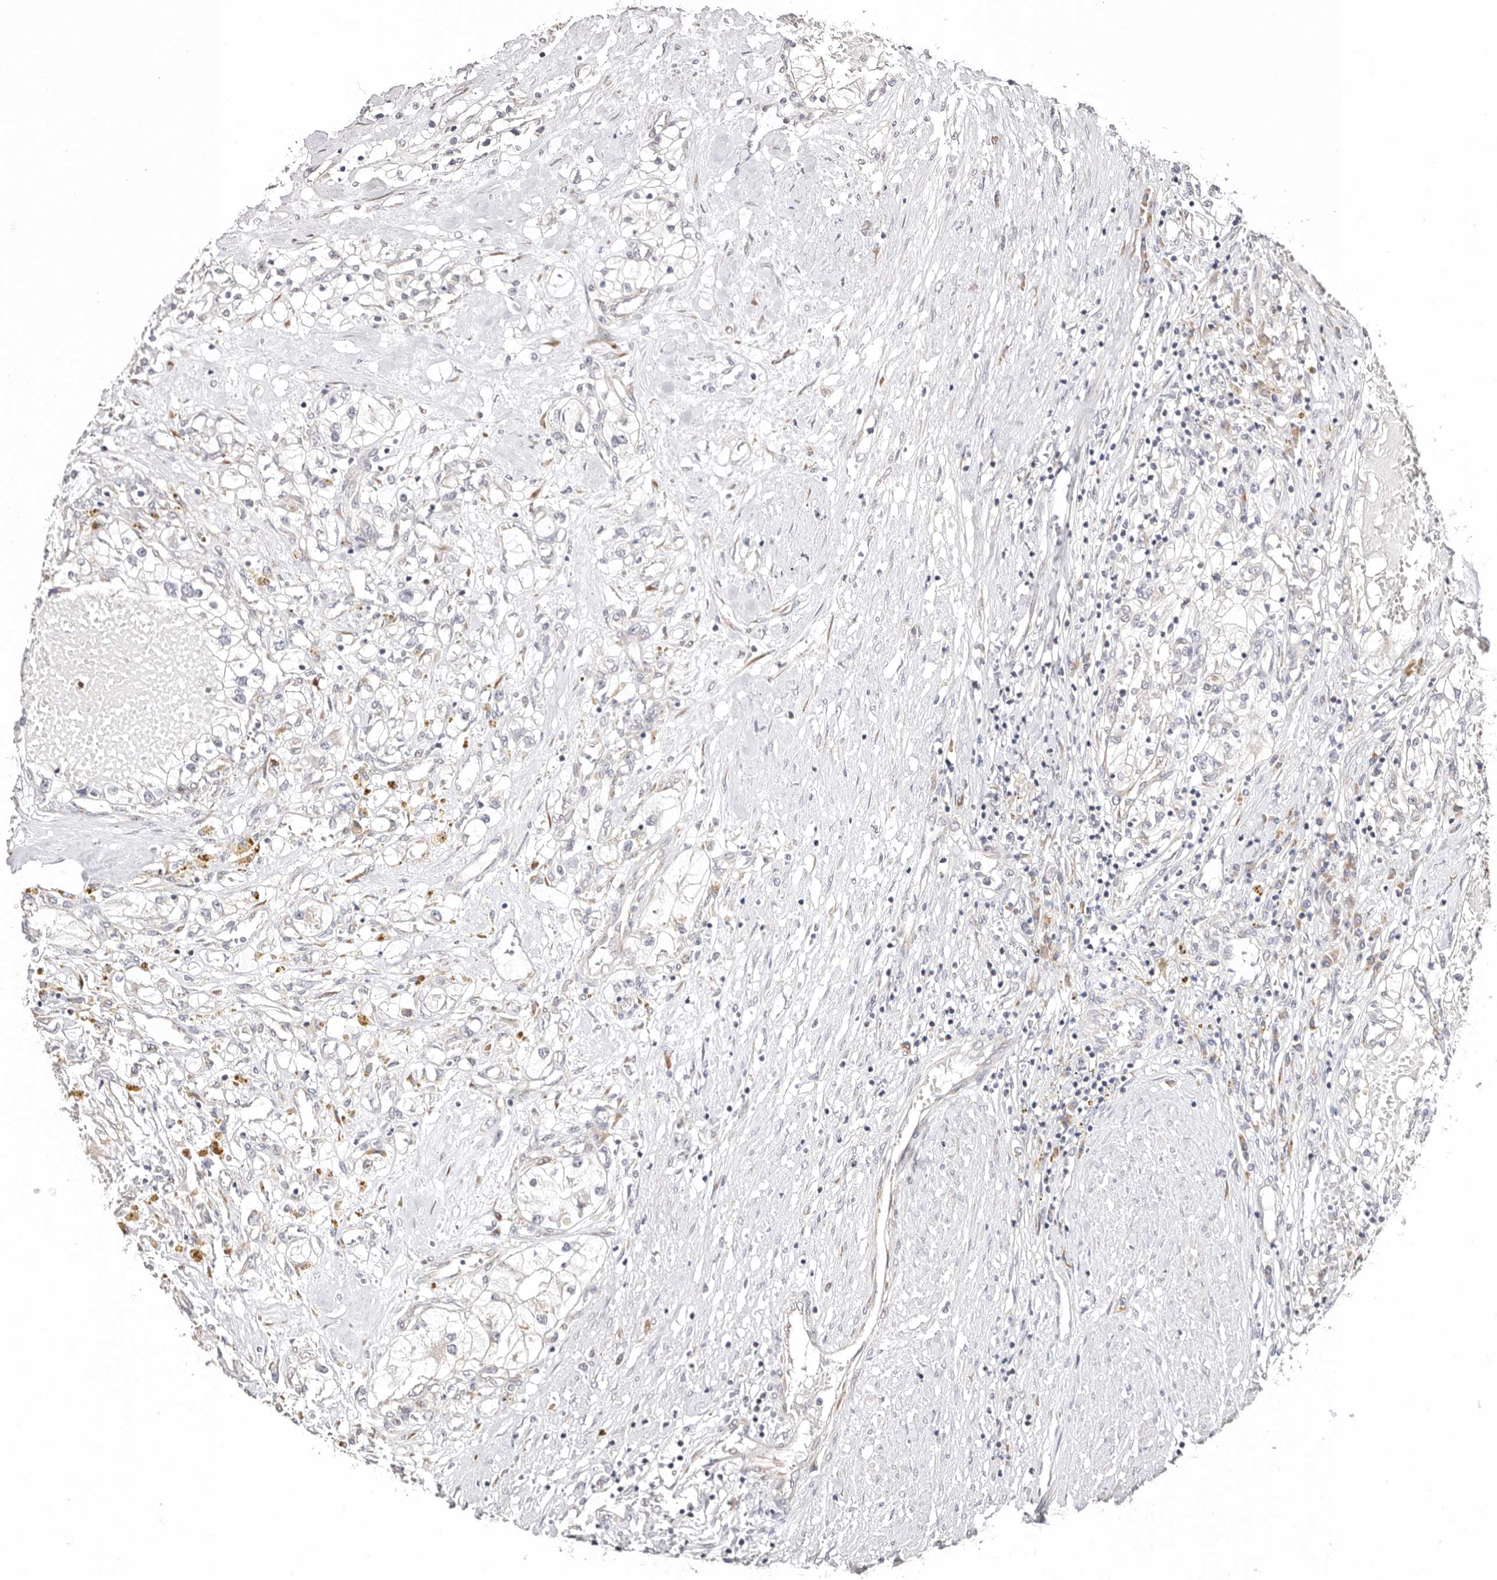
{"staining": {"intensity": "negative", "quantity": "none", "location": "none"}, "tissue": "renal cancer", "cell_type": "Tumor cells", "image_type": "cancer", "snomed": [{"axis": "morphology", "description": "Normal tissue, NOS"}, {"axis": "morphology", "description": "Adenocarcinoma, NOS"}, {"axis": "topography", "description": "Kidney"}], "caption": "DAB immunohistochemical staining of renal adenocarcinoma demonstrates no significant expression in tumor cells.", "gene": "BCL2L15", "patient": {"sex": "male", "age": 68}}